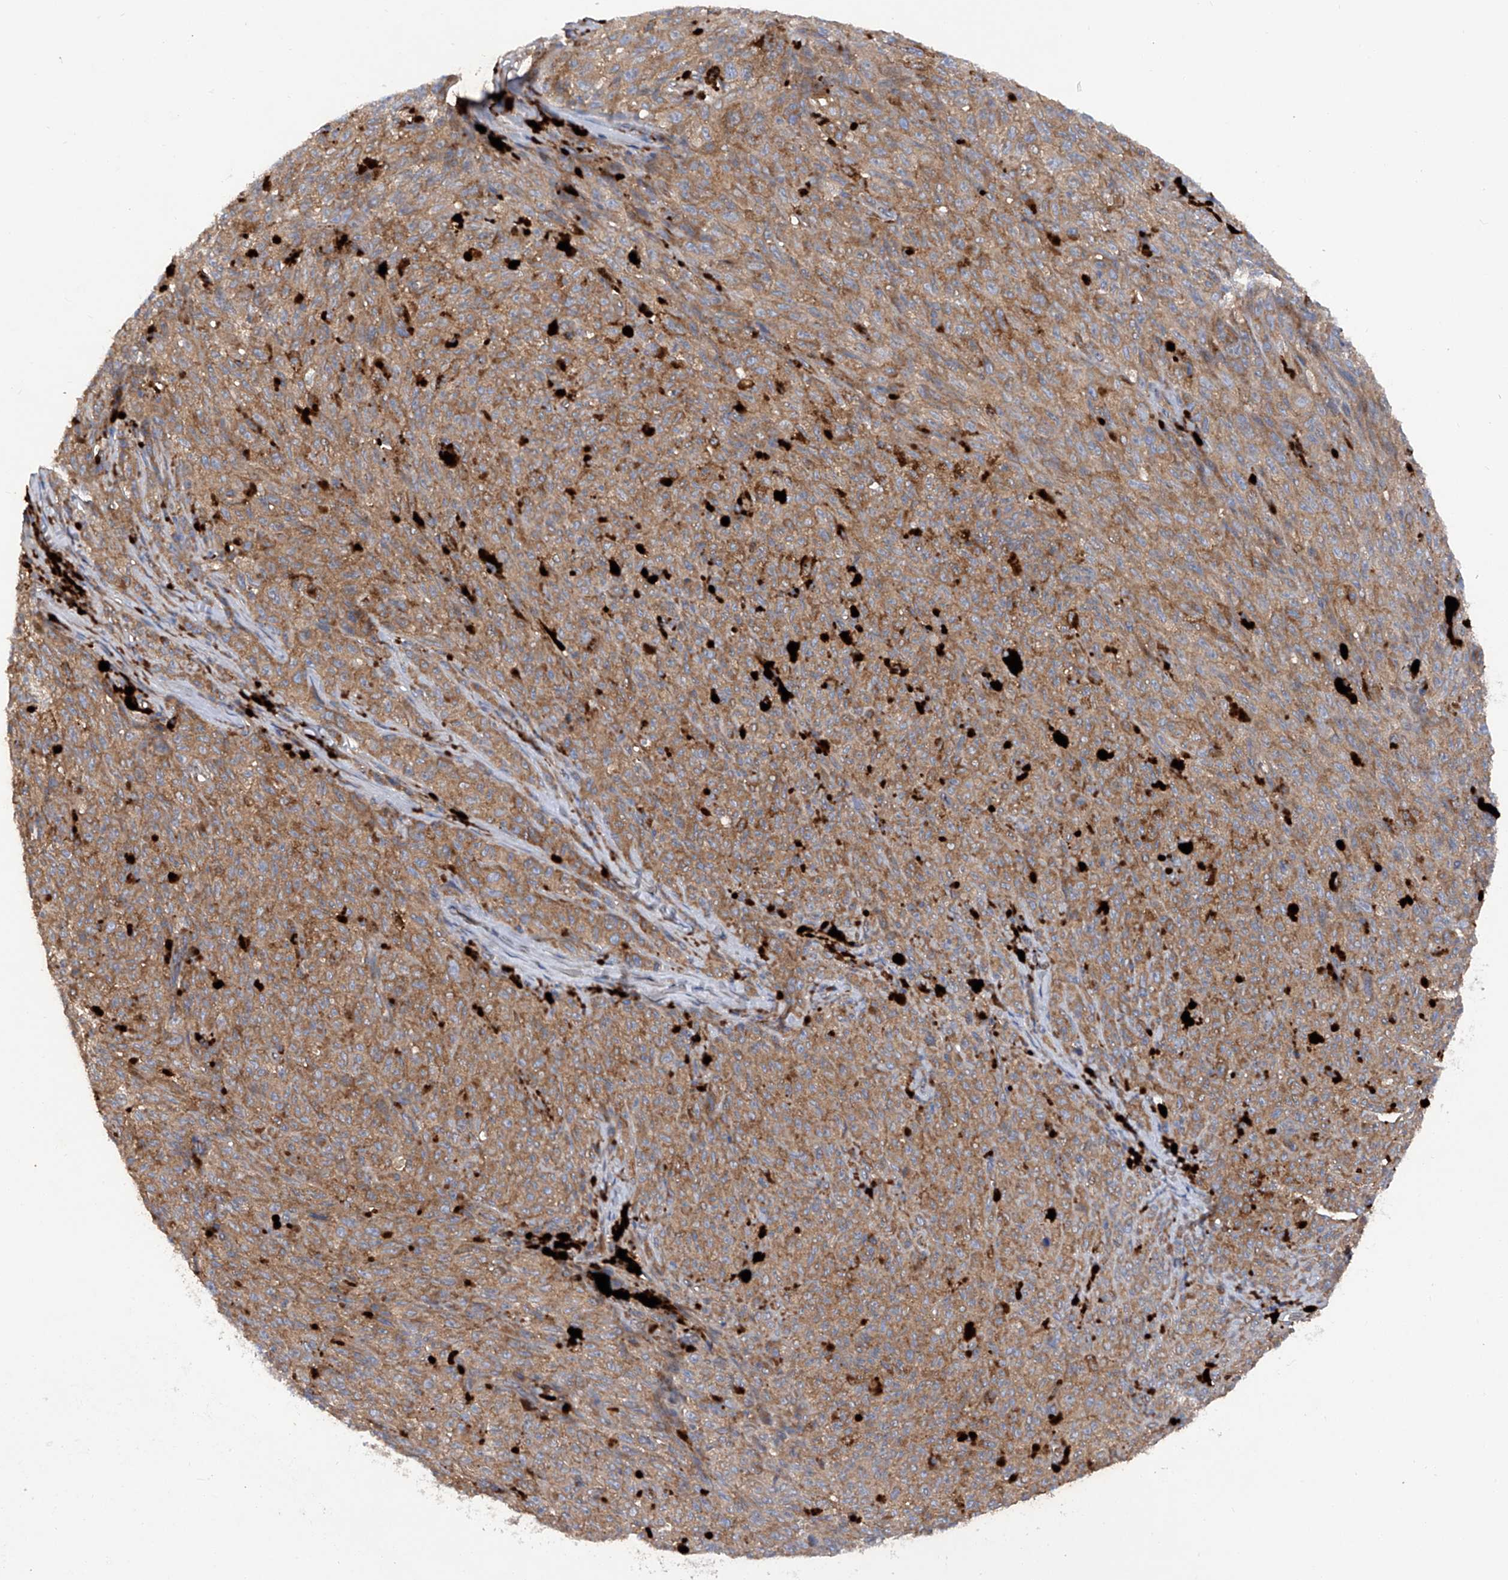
{"staining": {"intensity": "moderate", "quantity": ">75%", "location": "cytoplasmic/membranous"}, "tissue": "melanoma", "cell_type": "Tumor cells", "image_type": "cancer", "snomed": [{"axis": "morphology", "description": "Malignant melanoma, NOS"}, {"axis": "topography", "description": "Skin"}], "caption": "This is a photomicrograph of IHC staining of melanoma, which shows moderate expression in the cytoplasmic/membranous of tumor cells.", "gene": "ASCC3", "patient": {"sex": "female", "age": 82}}